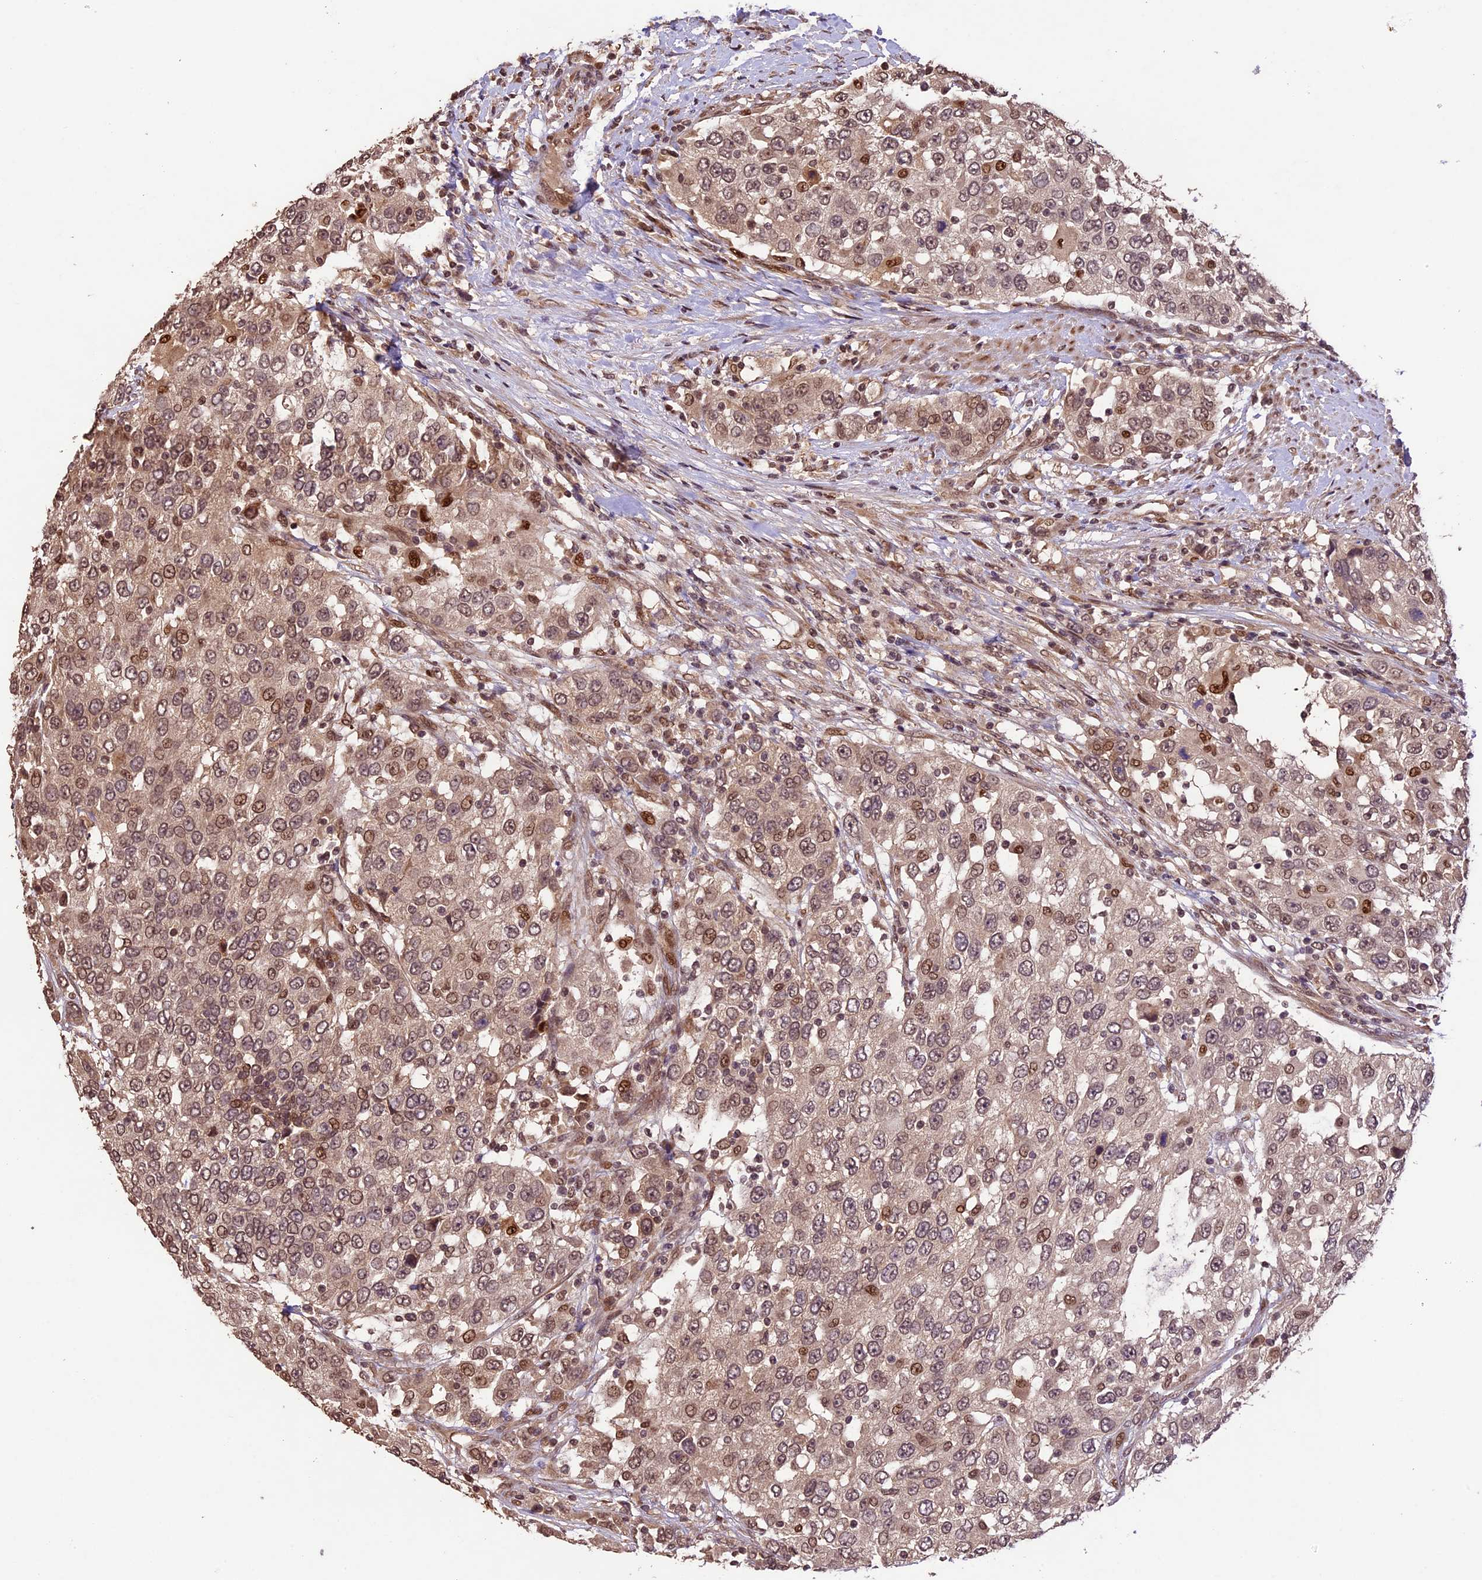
{"staining": {"intensity": "moderate", "quantity": ">75%", "location": "cytoplasmic/membranous,nuclear"}, "tissue": "urothelial cancer", "cell_type": "Tumor cells", "image_type": "cancer", "snomed": [{"axis": "morphology", "description": "Urothelial carcinoma, High grade"}, {"axis": "topography", "description": "Urinary bladder"}], "caption": "Protein expression analysis of urothelial cancer exhibits moderate cytoplasmic/membranous and nuclear positivity in about >75% of tumor cells.", "gene": "CDKN2AIP", "patient": {"sex": "female", "age": 80}}